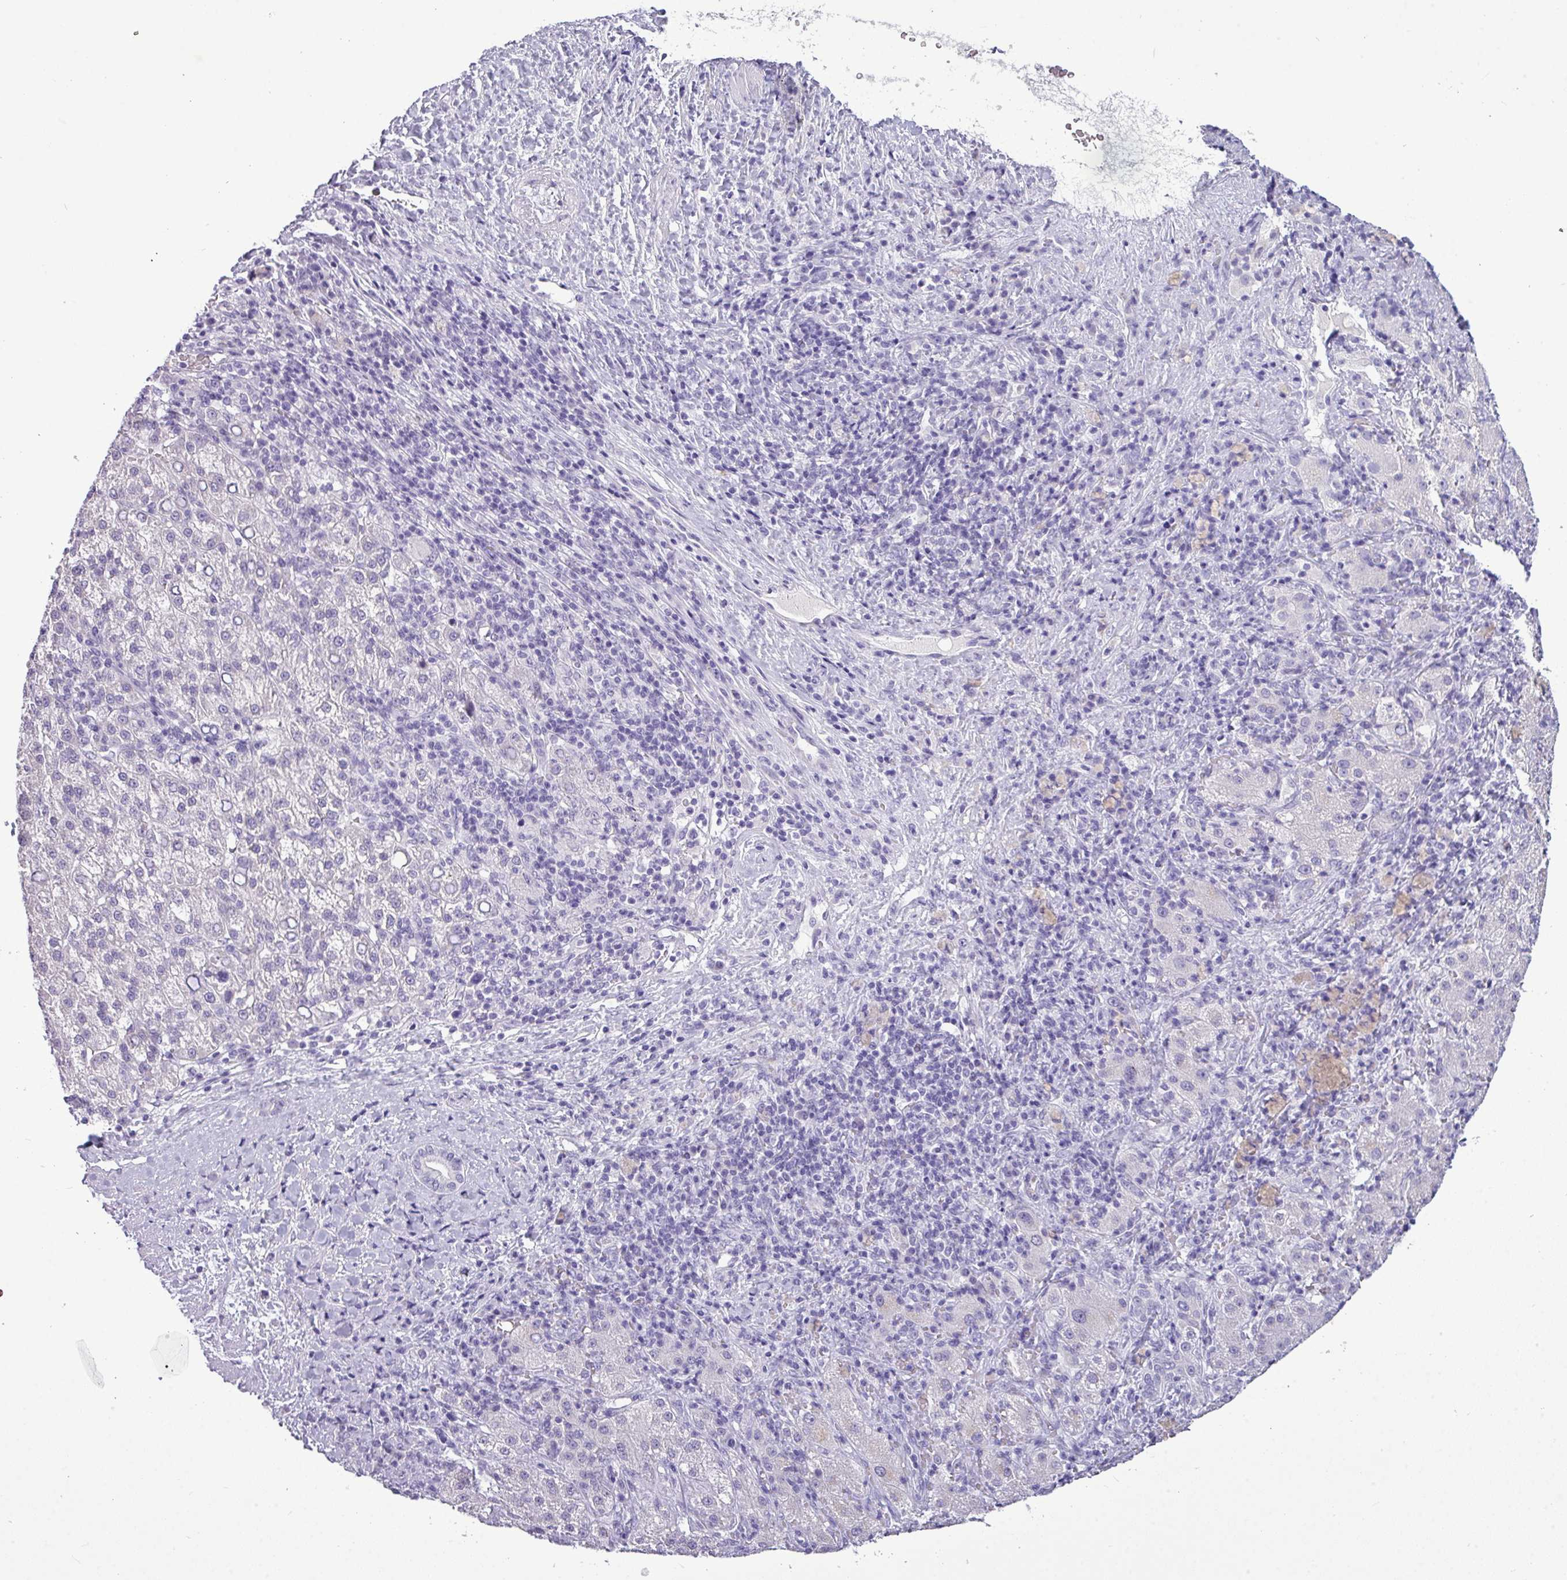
{"staining": {"intensity": "negative", "quantity": "none", "location": "none"}, "tissue": "liver cancer", "cell_type": "Tumor cells", "image_type": "cancer", "snomed": [{"axis": "morphology", "description": "Carcinoma, Hepatocellular, NOS"}, {"axis": "topography", "description": "Liver"}], "caption": "There is no significant staining in tumor cells of liver hepatocellular carcinoma.", "gene": "TMEM91", "patient": {"sex": "female", "age": 58}}